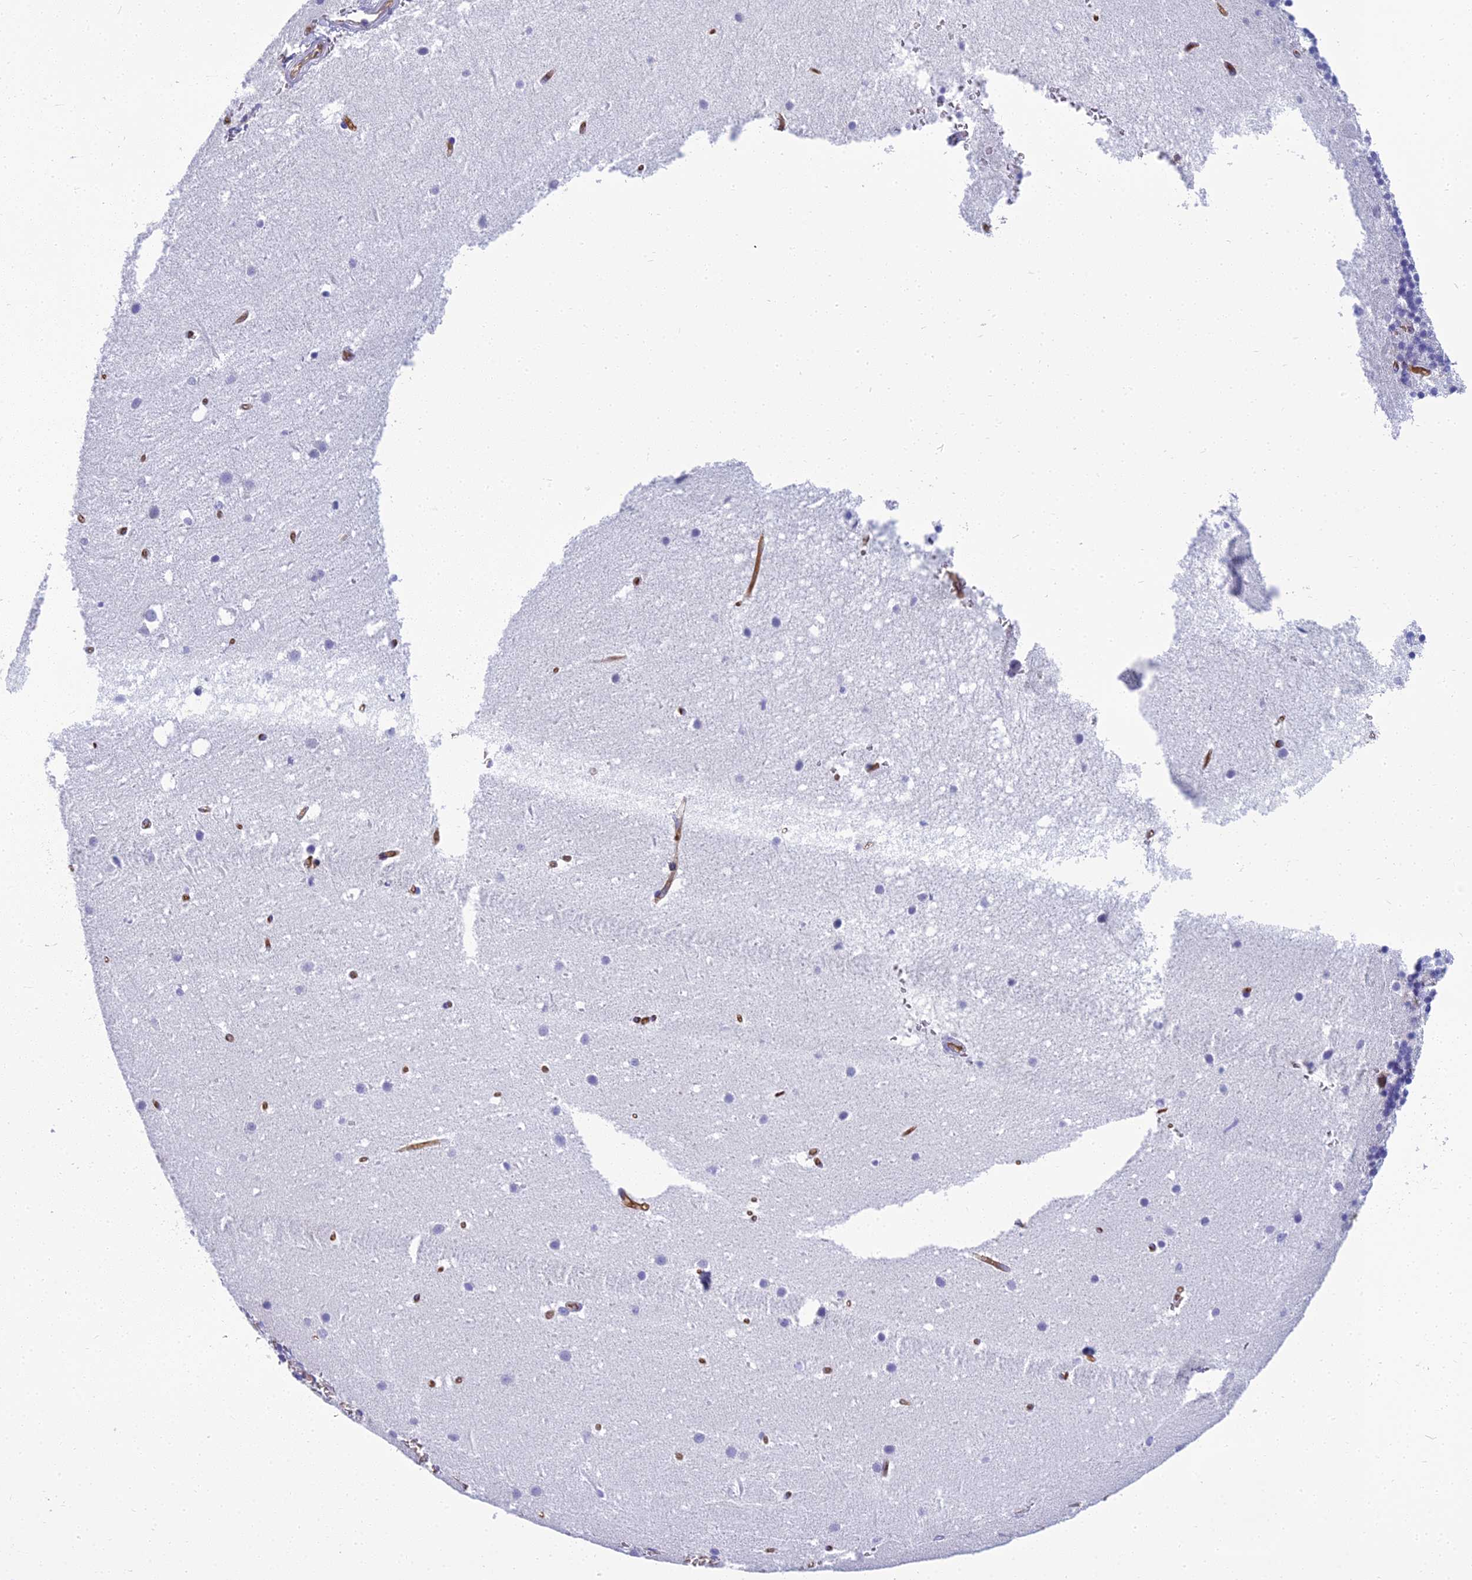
{"staining": {"intensity": "negative", "quantity": "none", "location": "none"}, "tissue": "cerebellum", "cell_type": "Cells in granular layer", "image_type": "normal", "snomed": [{"axis": "morphology", "description": "Normal tissue, NOS"}, {"axis": "topography", "description": "Cerebellum"}], "caption": "This micrograph is of normal cerebellum stained with immunohistochemistry (IHC) to label a protein in brown with the nuclei are counter-stained blue. There is no staining in cells in granular layer.", "gene": "NINJ1", "patient": {"sex": "male", "age": 54}}